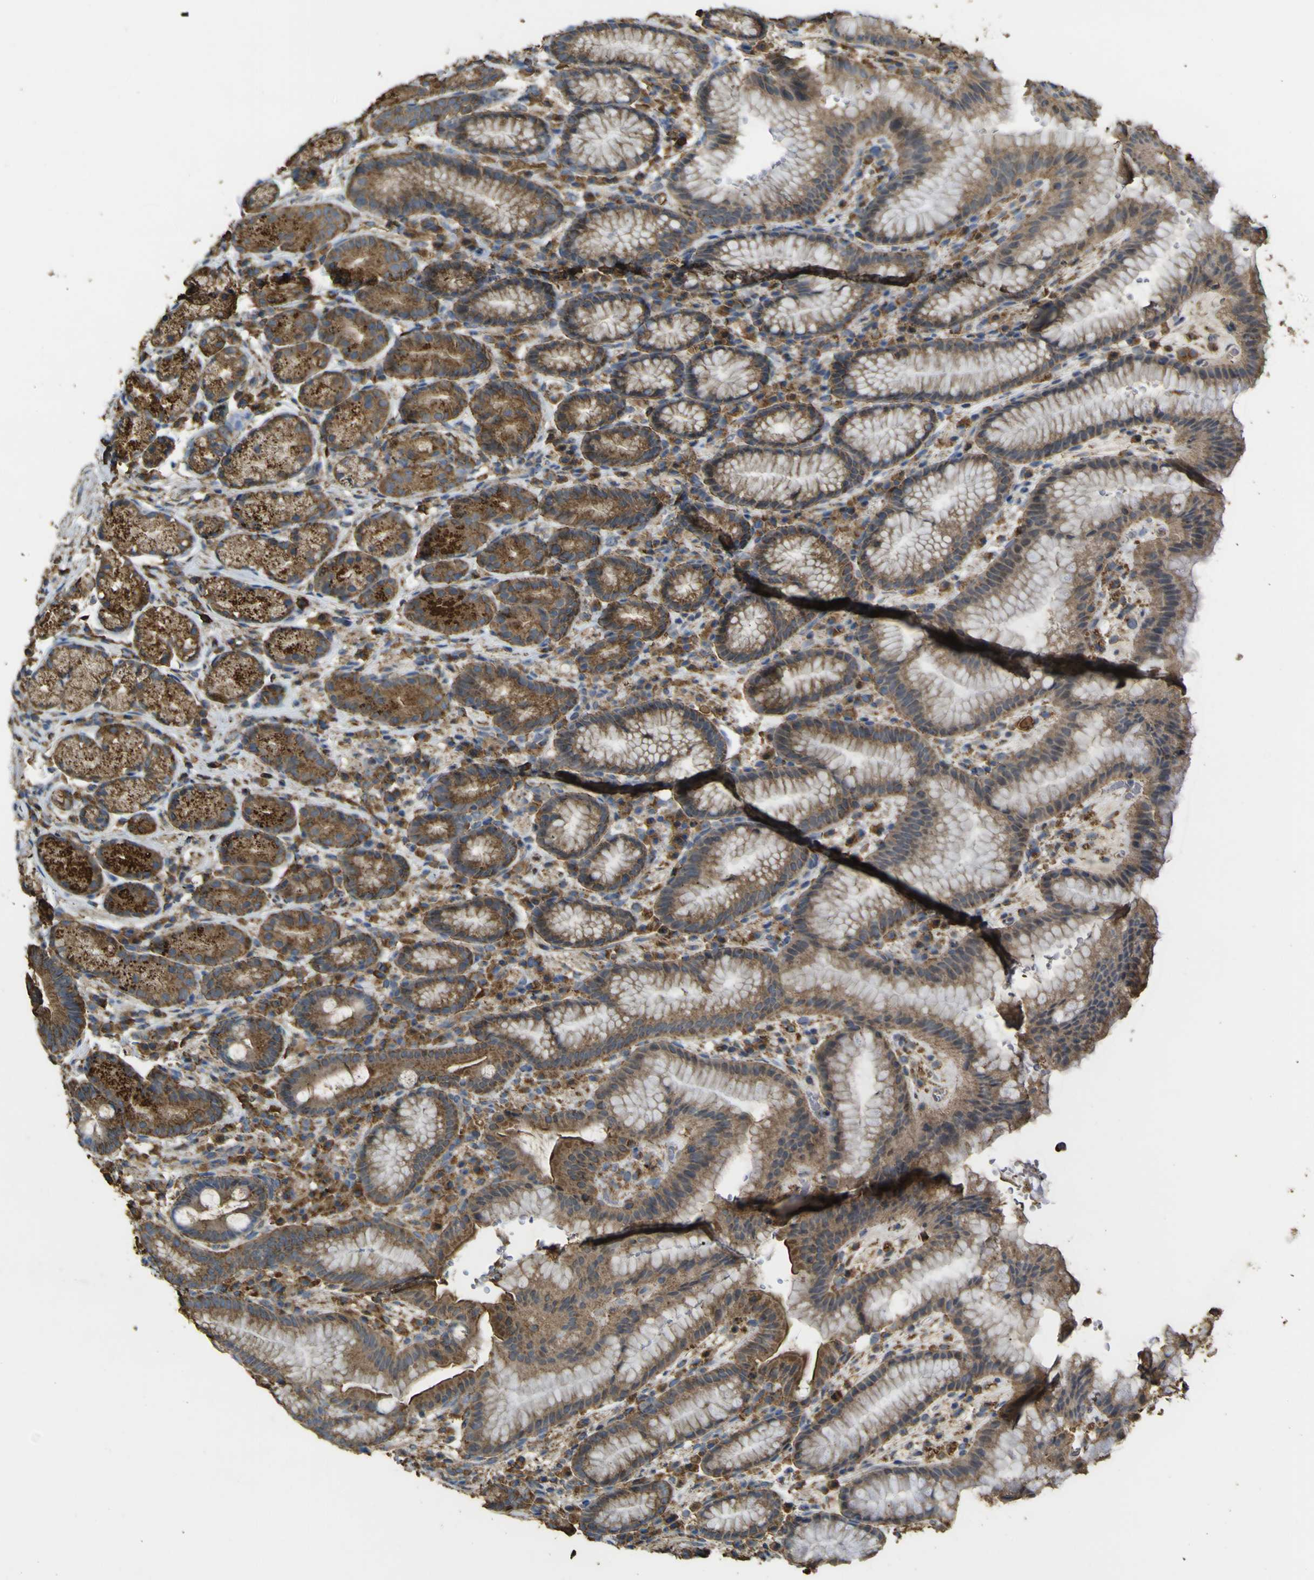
{"staining": {"intensity": "strong", "quantity": ">75%", "location": "cytoplasmic/membranous"}, "tissue": "stomach", "cell_type": "Glandular cells", "image_type": "normal", "snomed": [{"axis": "morphology", "description": "Normal tissue, NOS"}, {"axis": "topography", "description": "Stomach, lower"}], "caption": "Protein expression by immunohistochemistry exhibits strong cytoplasmic/membranous expression in about >75% of glandular cells in normal stomach.", "gene": "ACSL3", "patient": {"sex": "male", "age": 52}}